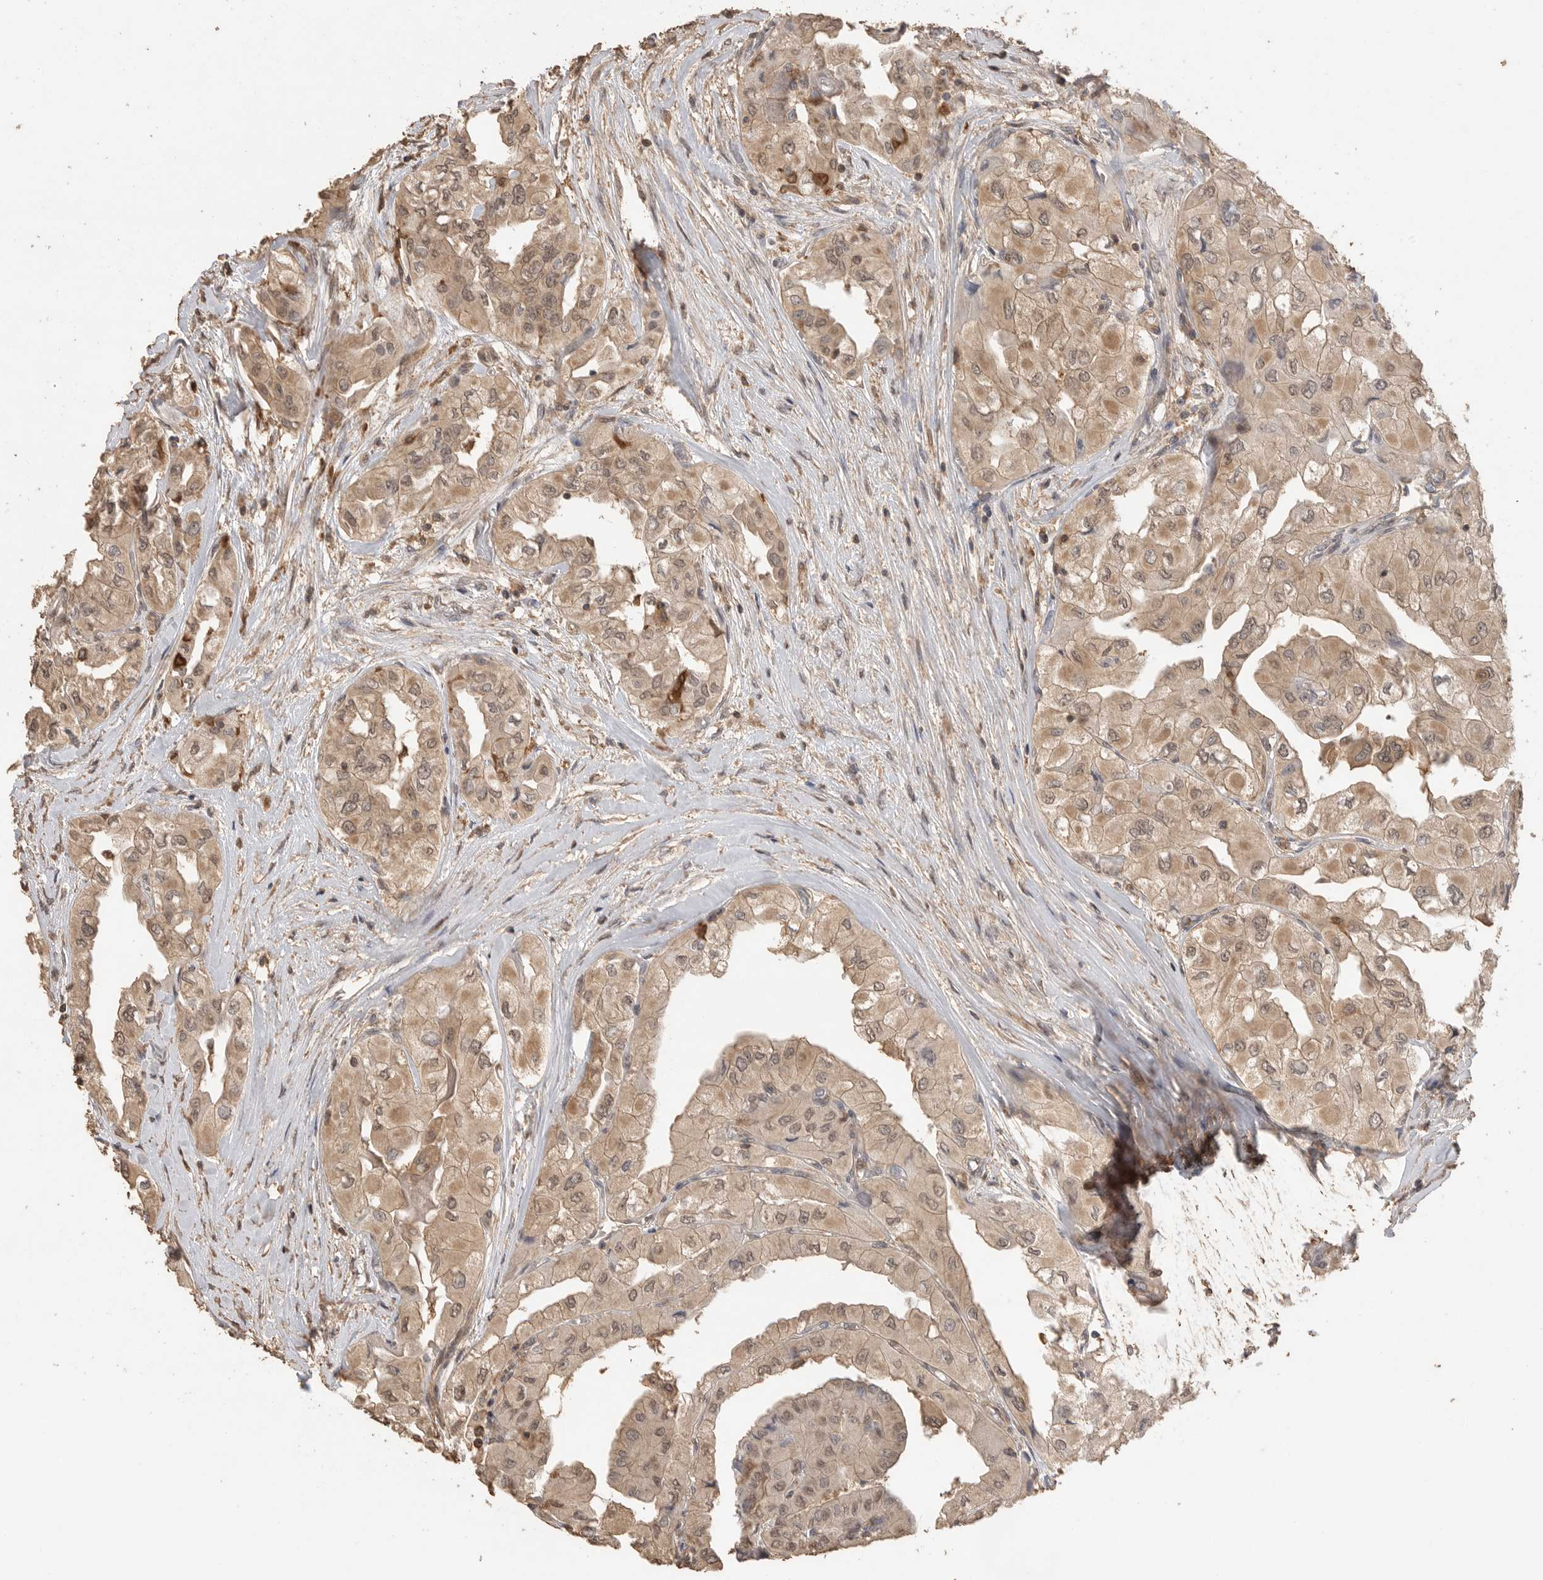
{"staining": {"intensity": "moderate", "quantity": ">75%", "location": "cytoplasmic/membranous,nuclear"}, "tissue": "thyroid cancer", "cell_type": "Tumor cells", "image_type": "cancer", "snomed": [{"axis": "morphology", "description": "Papillary adenocarcinoma, NOS"}, {"axis": "topography", "description": "Thyroid gland"}], "caption": "The image demonstrates immunohistochemical staining of thyroid cancer. There is moderate cytoplasmic/membranous and nuclear positivity is seen in approximately >75% of tumor cells.", "gene": "MAP2K1", "patient": {"sex": "female", "age": 59}}